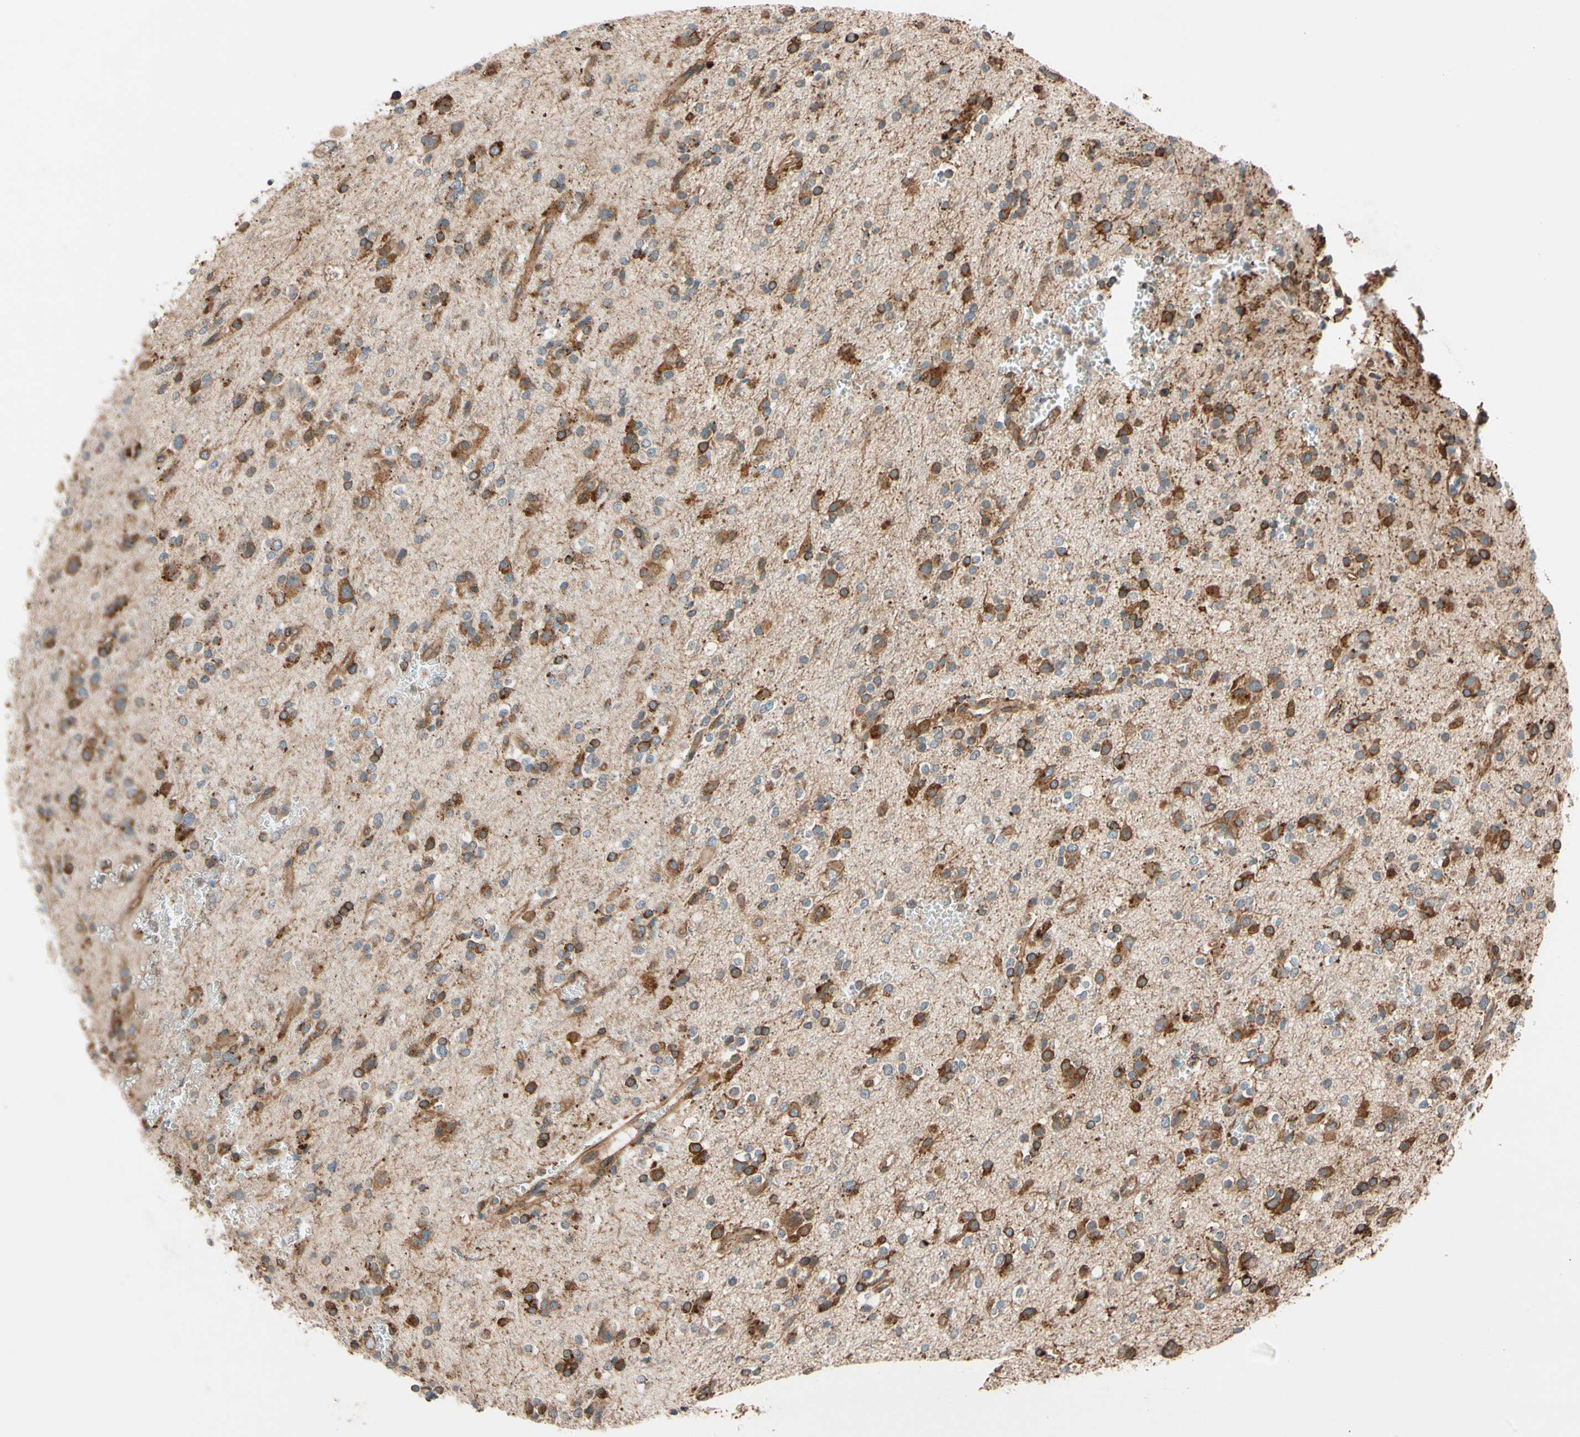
{"staining": {"intensity": "strong", "quantity": ">75%", "location": "cytoplasmic/membranous"}, "tissue": "glioma", "cell_type": "Tumor cells", "image_type": "cancer", "snomed": [{"axis": "morphology", "description": "Glioma, malignant, High grade"}, {"axis": "topography", "description": "Brain"}], "caption": "Protein analysis of high-grade glioma (malignant) tissue displays strong cytoplasmic/membranous positivity in about >75% of tumor cells.", "gene": "PHYH", "patient": {"sex": "male", "age": 47}}